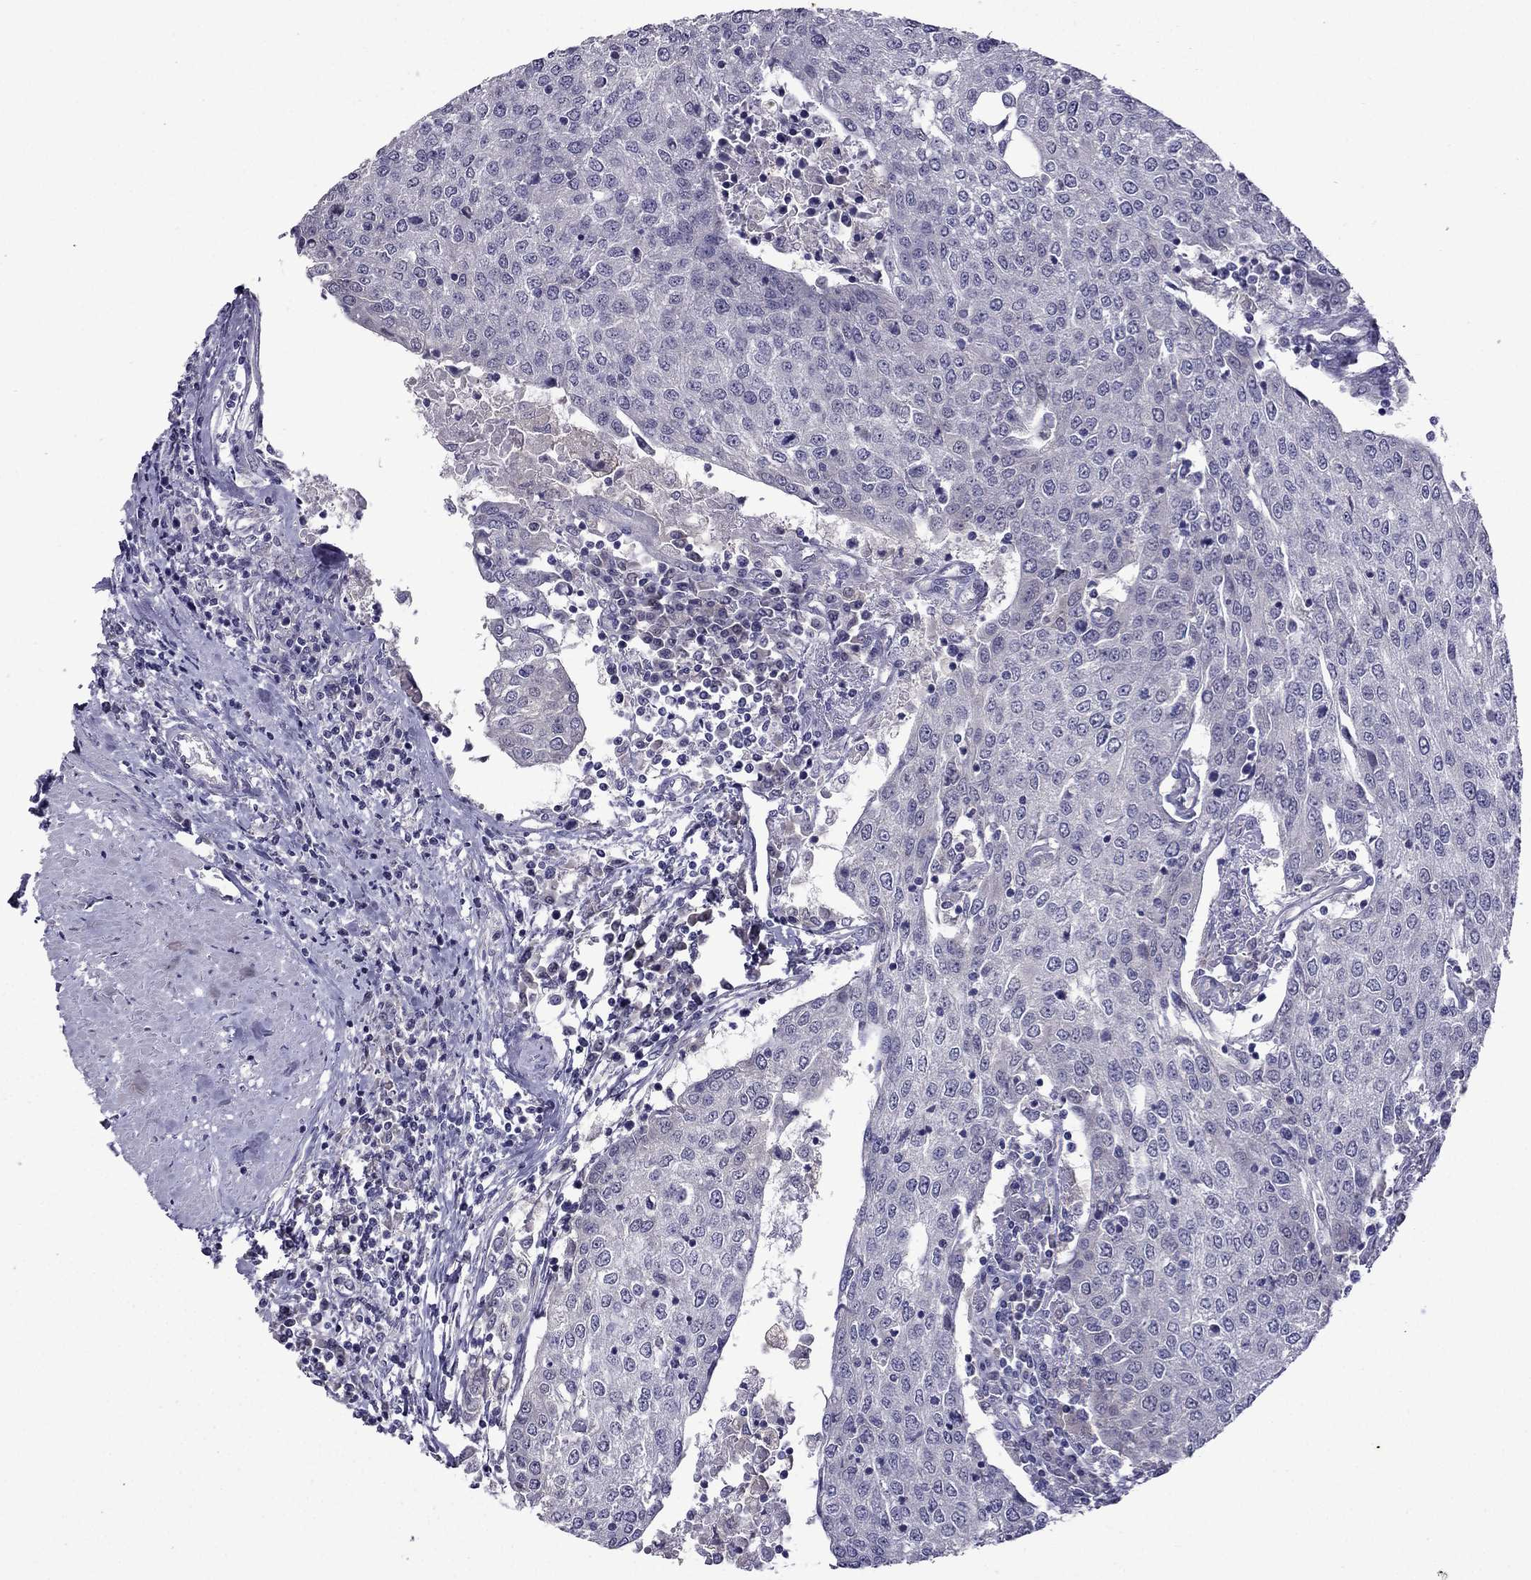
{"staining": {"intensity": "negative", "quantity": "none", "location": "none"}, "tissue": "urothelial cancer", "cell_type": "Tumor cells", "image_type": "cancer", "snomed": [{"axis": "morphology", "description": "Urothelial carcinoma, High grade"}, {"axis": "topography", "description": "Urinary bladder"}], "caption": "Immunohistochemical staining of human urothelial cancer exhibits no significant staining in tumor cells.", "gene": "CDK5", "patient": {"sex": "female", "age": 85}}